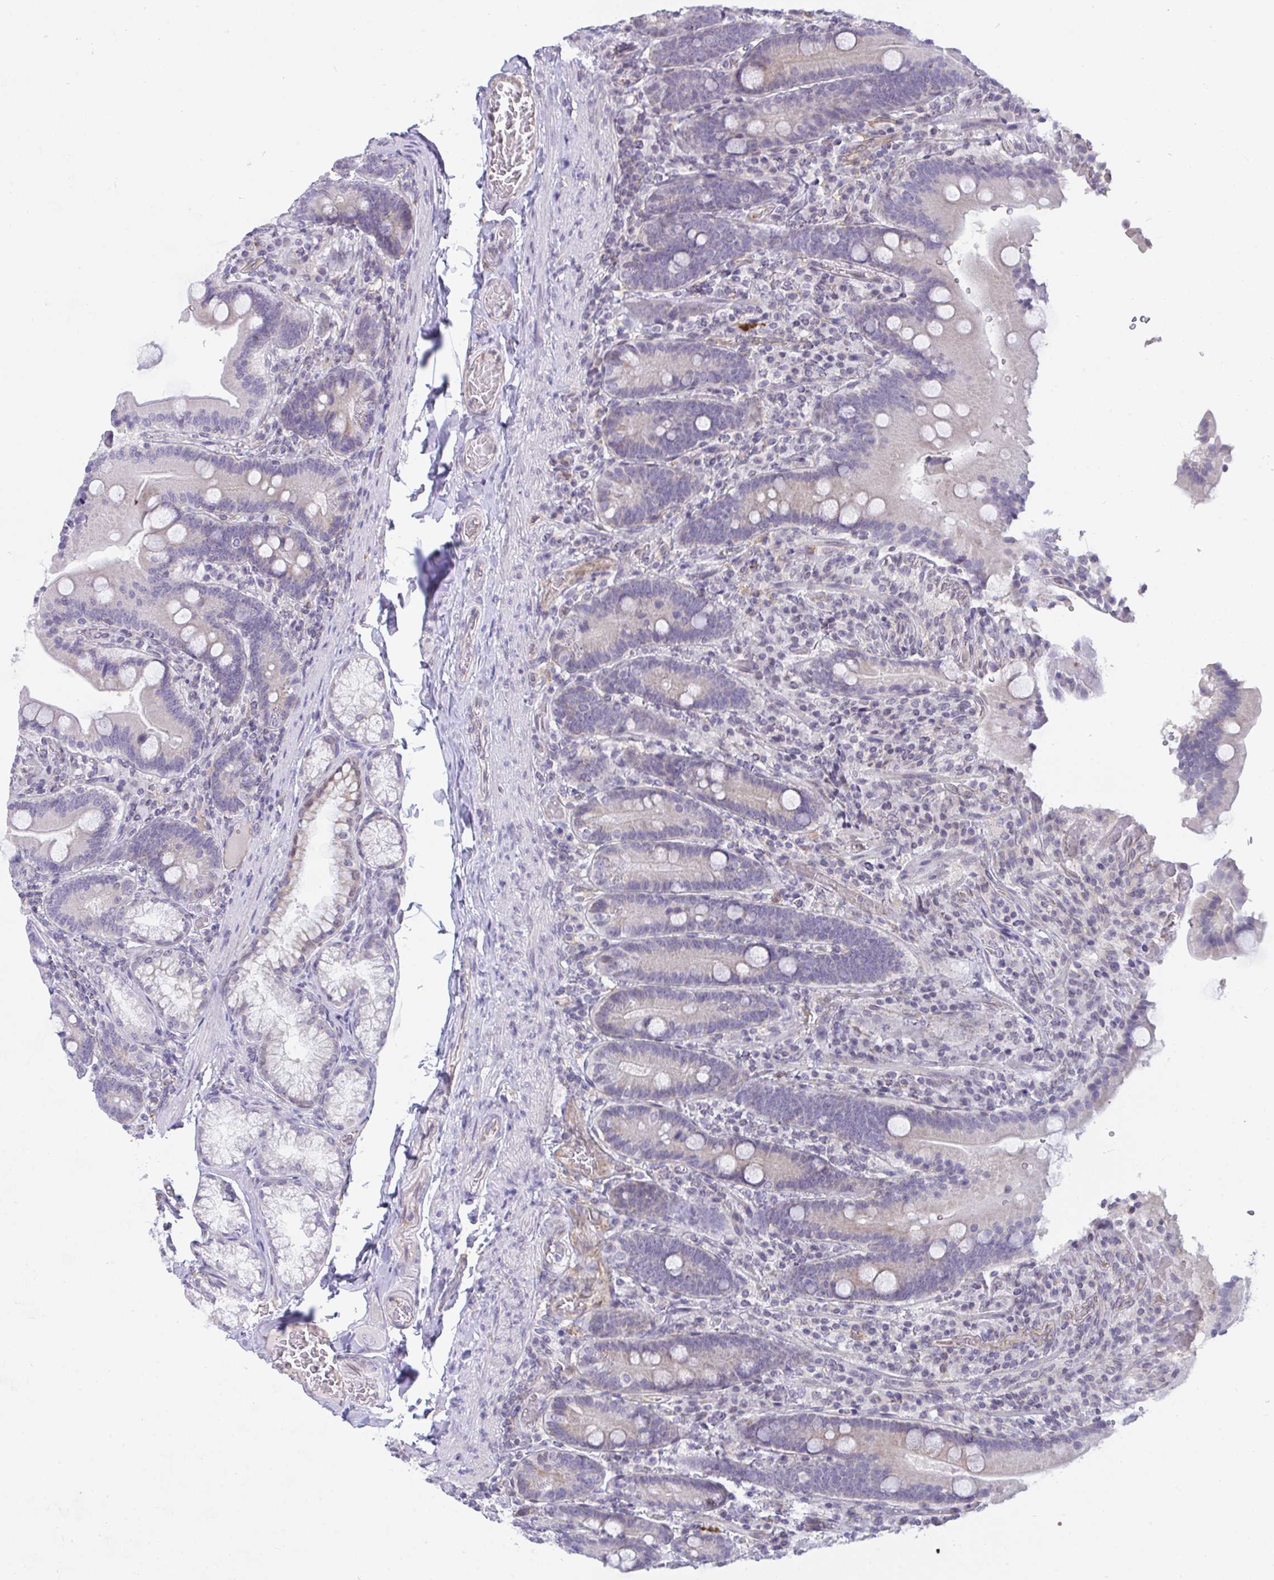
{"staining": {"intensity": "negative", "quantity": "none", "location": "none"}, "tissue": "duodenum", "cell_type": "Glandular cells", "image_type": "normal", "snomed": [{"axis": "morphology", "description": "Normal tissue, NOS"}, {"axis": "topography", "description": "Duodenum"}], "caption": "Human duodenum stained for a protein using immunohistochemistry (IHC) displays no expression in glandular cells.", "gene": "SEMA6B", "patient": {"sex": "female", "age": 62}}